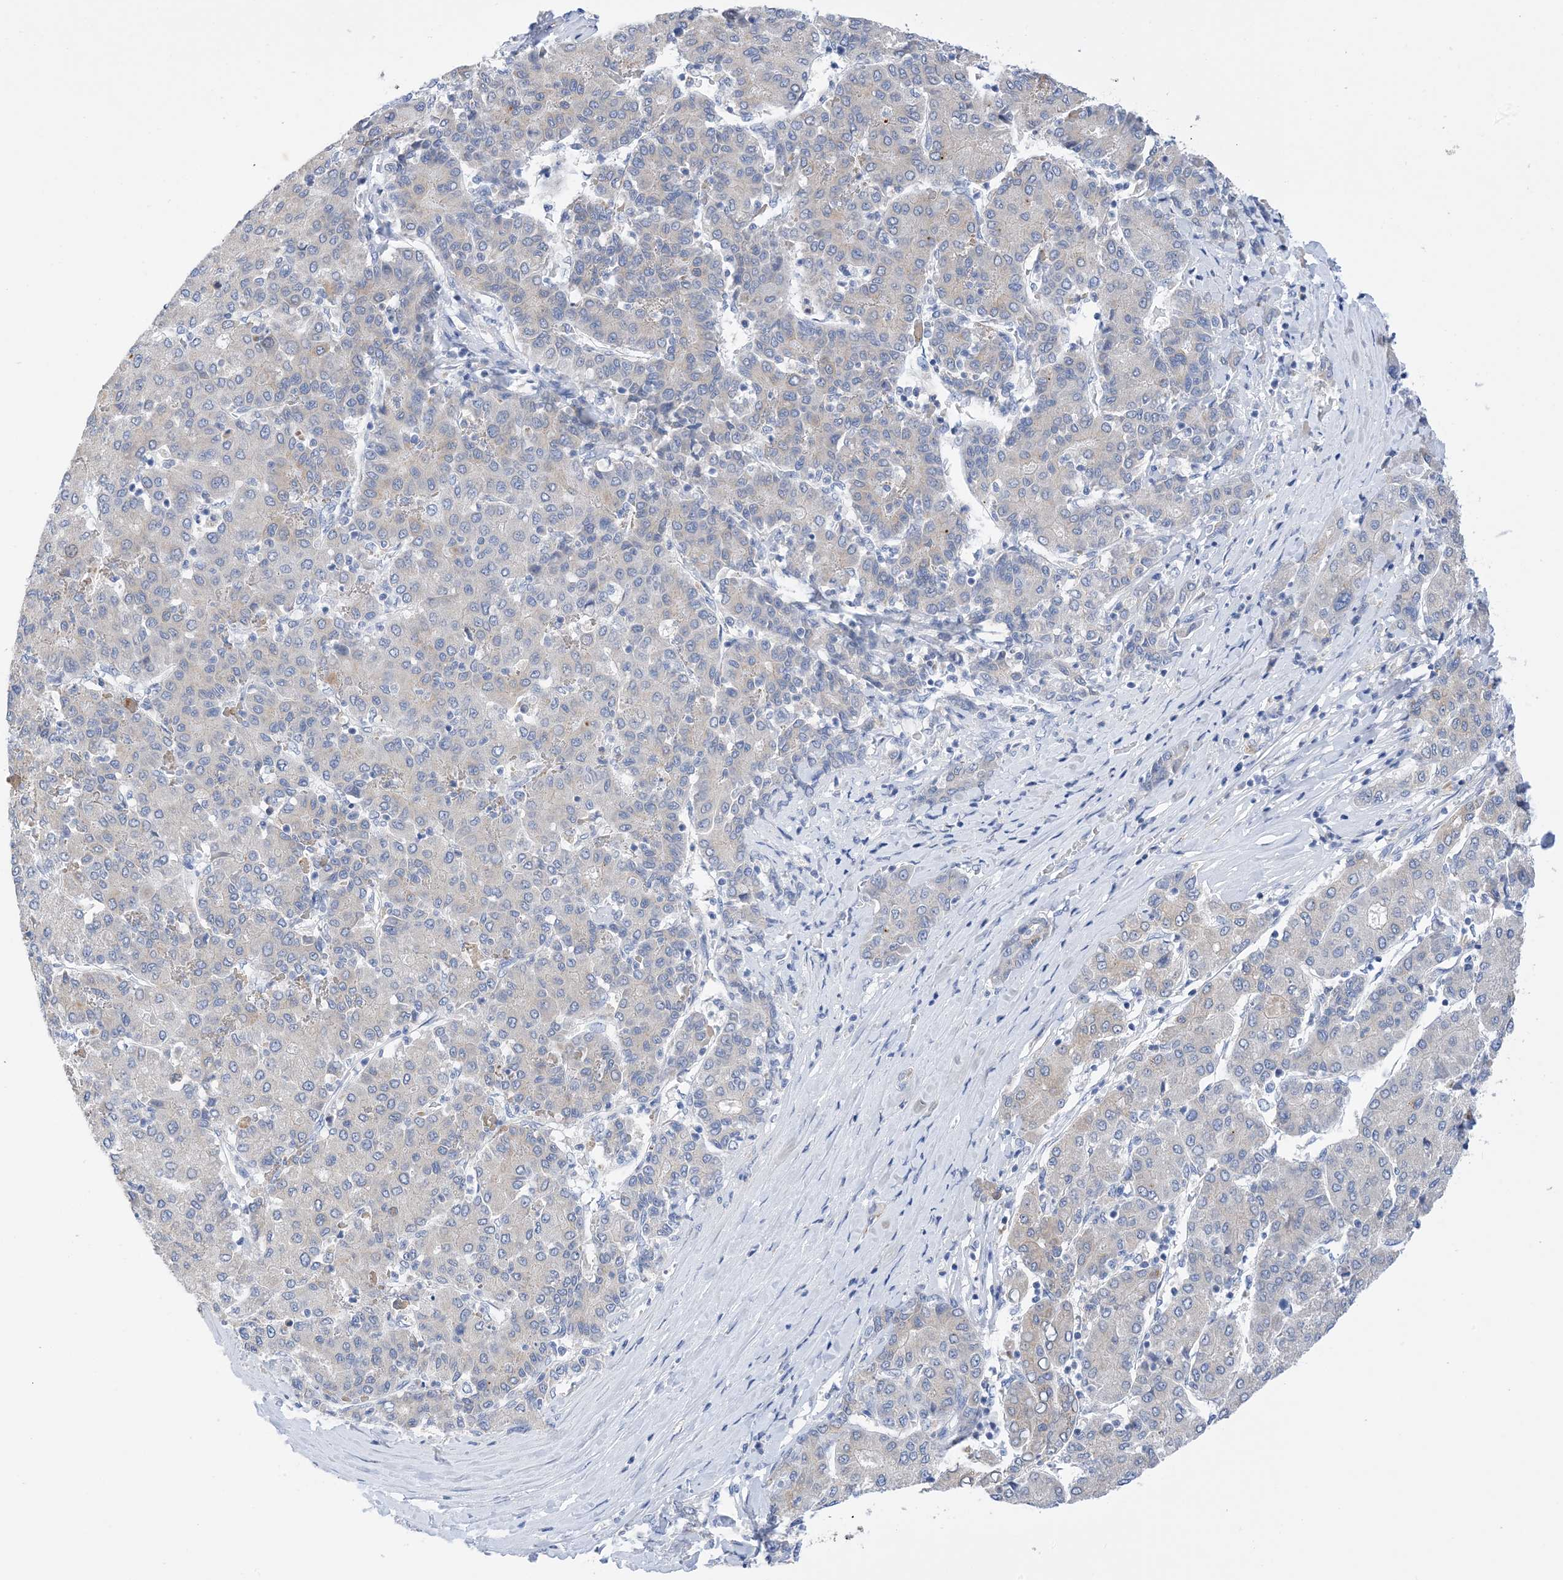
{"staining": {"intensity": "negative", "quantity": "none", "location": "none"}, "tissue": "liver cancer", "cell_type": "Tumor cells", "image_type": "cancer", "snomed": [{"axis": "morphology", "description": "Carcinoma, Hepatocellular, NOS"}, {"axis": "topography", "description": "Liver"}], "caption": "Liver cancer was stained to show a protein in brown. There is no significant staining in tumor cells.", "gene": "PLK4", "patient": {"sex": "male", "age": 65}}